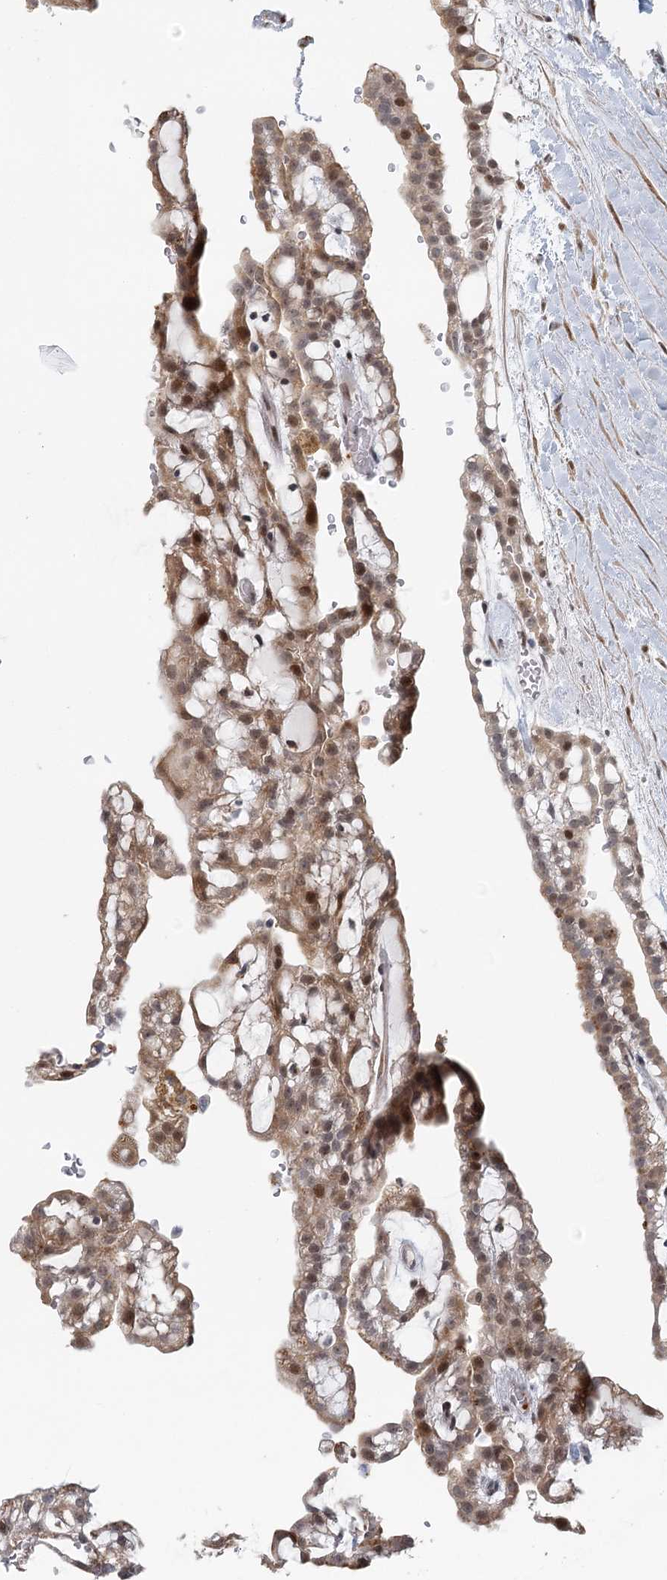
{"staining": {"intensity": "moderate", "quantity": ">75%", "location": "nuclear"}, "tissue": "renal cancer", "cell_type": "Tumor cells", "image_type": "cancer", "snomed": [{"axis": "morphology", "description": "Adenocarcinoma, NOS"}, {"axis": "topography", "description": "Kidney"}], "caption": "Human renal adenocarcinoma stained for a protein (brown) reveals moderate nuclear positive staining in approximately >75% of tumor cells.", "gene": "BNIP5", "patient": {"sex": "male", "age": 63}}